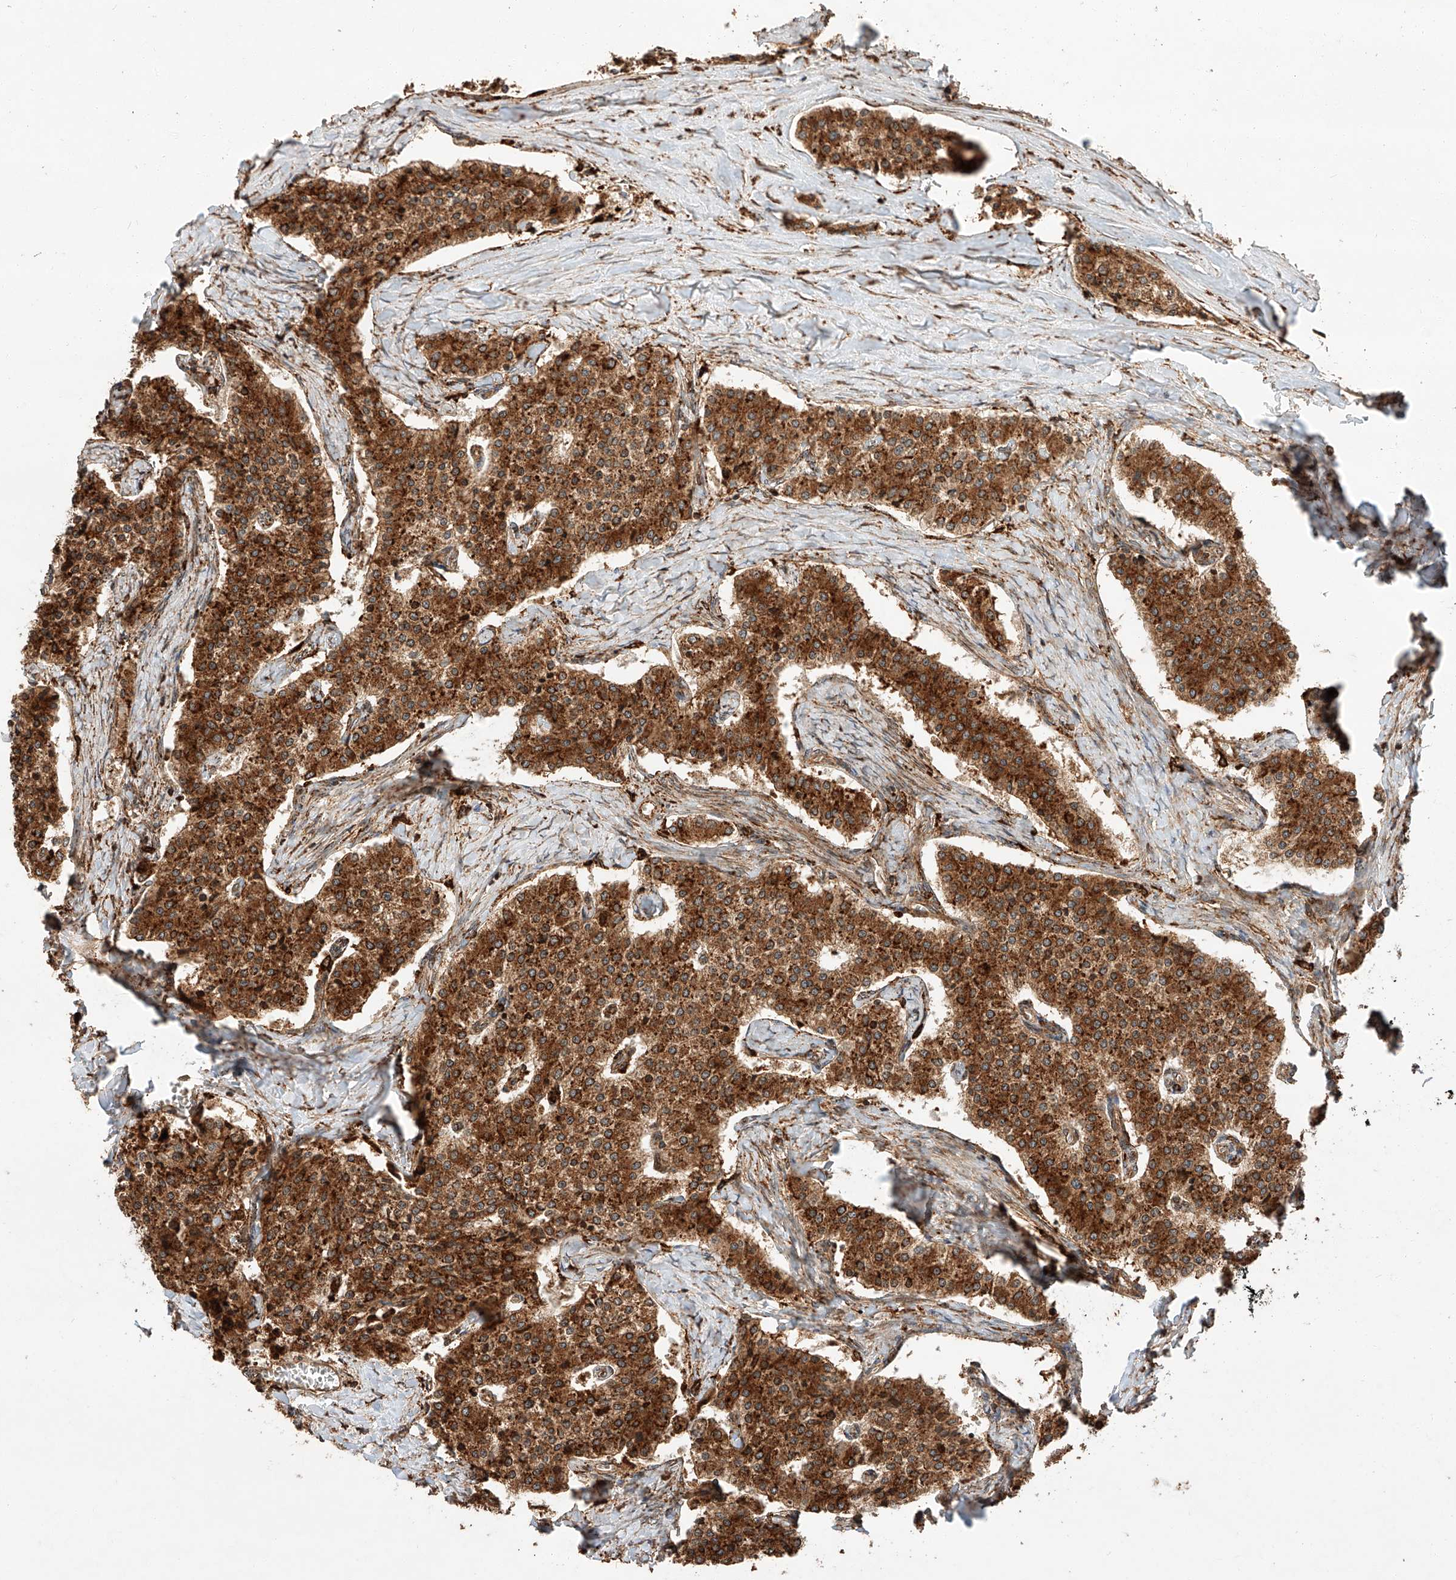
{"staining": {"intensity": "strong", "quantity": ">75%", "location": "cytoplasmic/membranous"}, "tissue": "carcinoid", "cell_type": "Tumor cells", "image_type": "cancer", "snomed": [{"axis": "morphology", "description": "Carcinoid, malignant, NOS"}, {"axis": "topography", "description": "Colon"}], "caption": "A histopathology image of carcinoid stained for a protein demonstrates strong cytoplasmic/membranous brown staining in tumor cells.", "gene": "ZNF84", "patient": {"sex": "female", "age": 52}}